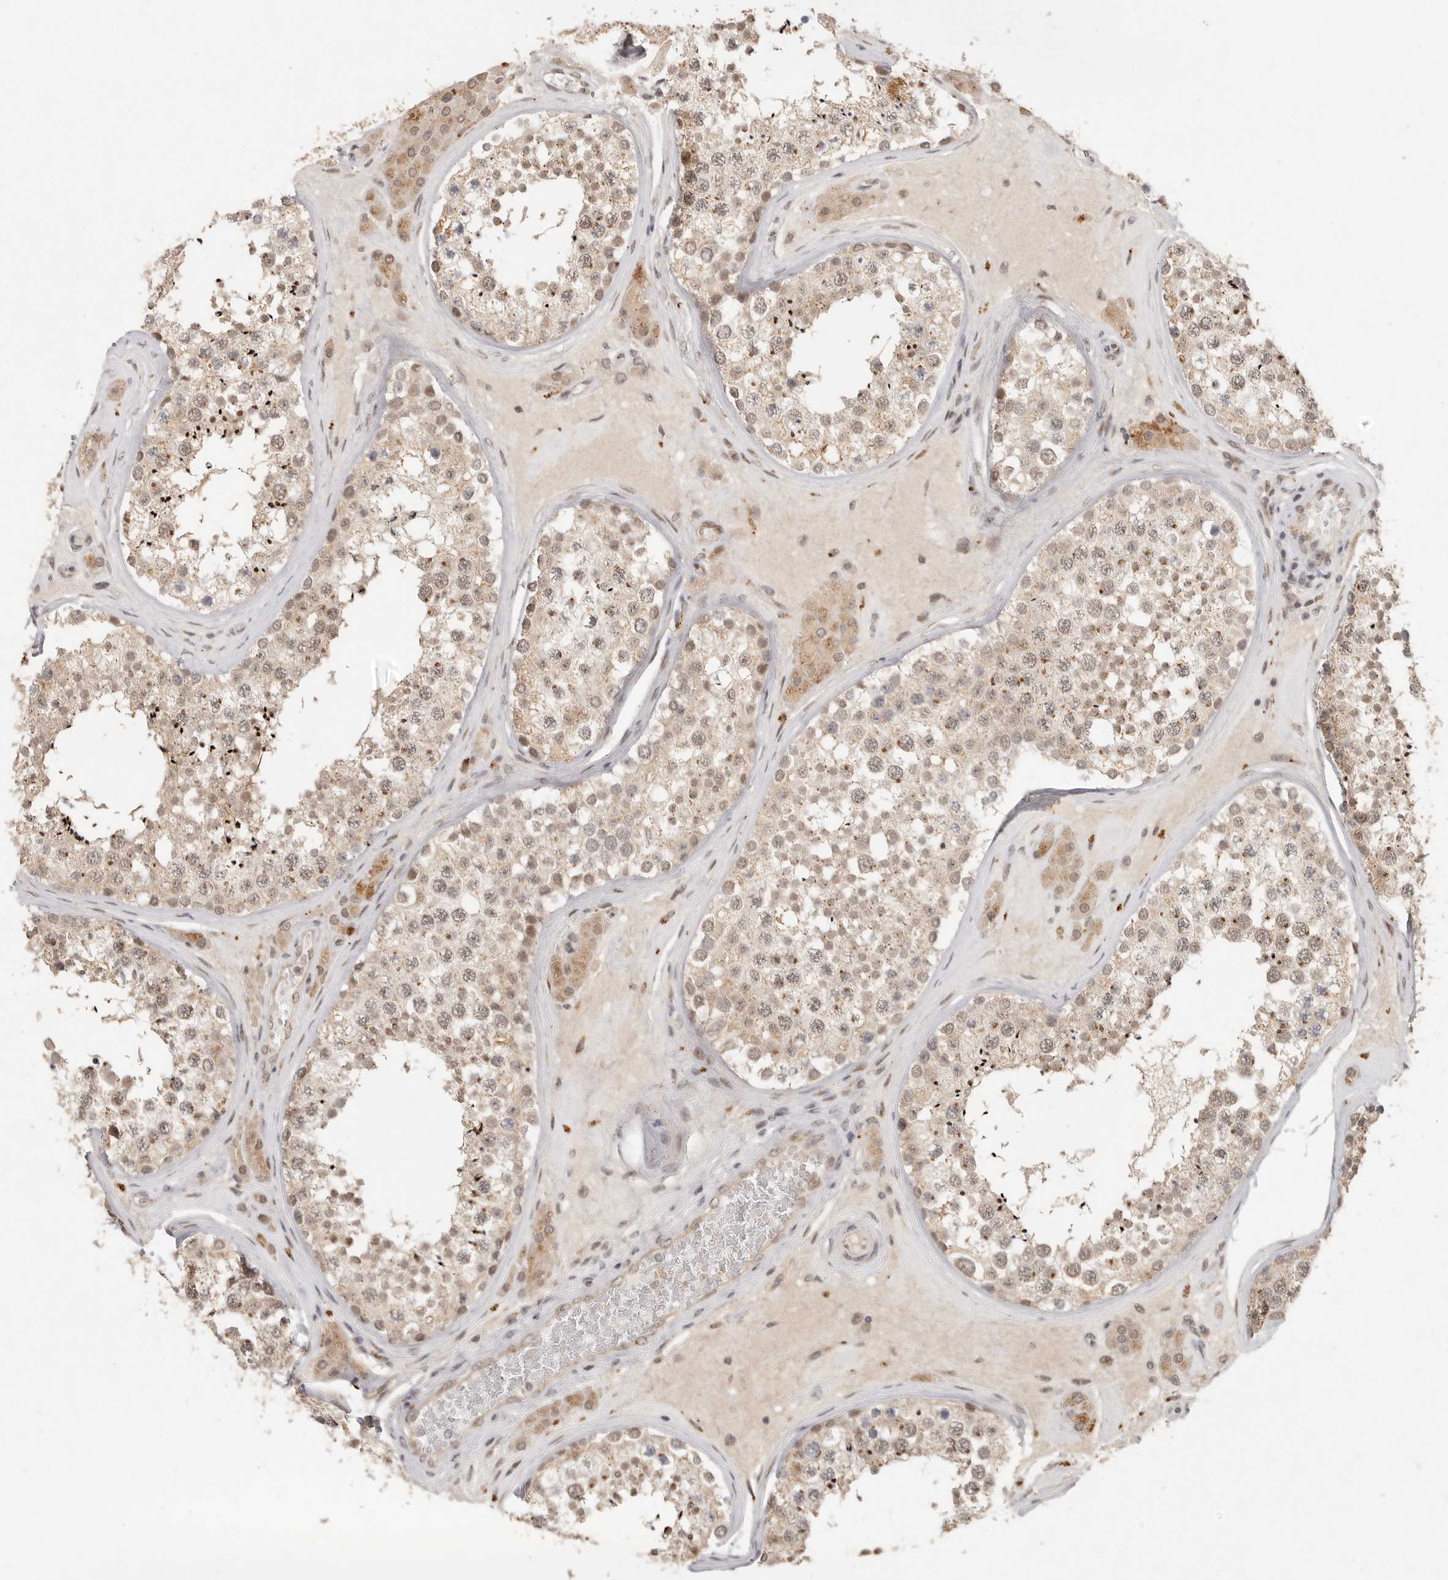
{"staining": {"intensity": "moderate", "quantity": ">75%", "location": "cytoplasmic/membranous,nuclear"}, "tissue": "testis", "cell_type": "Cells in seminiferous ducts", "image_type": "normal", "snomed": [{"axis": "morphology", "description": "Normal tissue, NOS"}, {"axis": "topography", "description": "Testis"}], "caption": "Protein analysis of benign testis exhibits moderate cytoplasmic/membranous,nuclear positivity in about >75% of cells in seminiferous ducts.", "gene": "LRRC75A", "patient": {"sex": "male", "age": 46}}